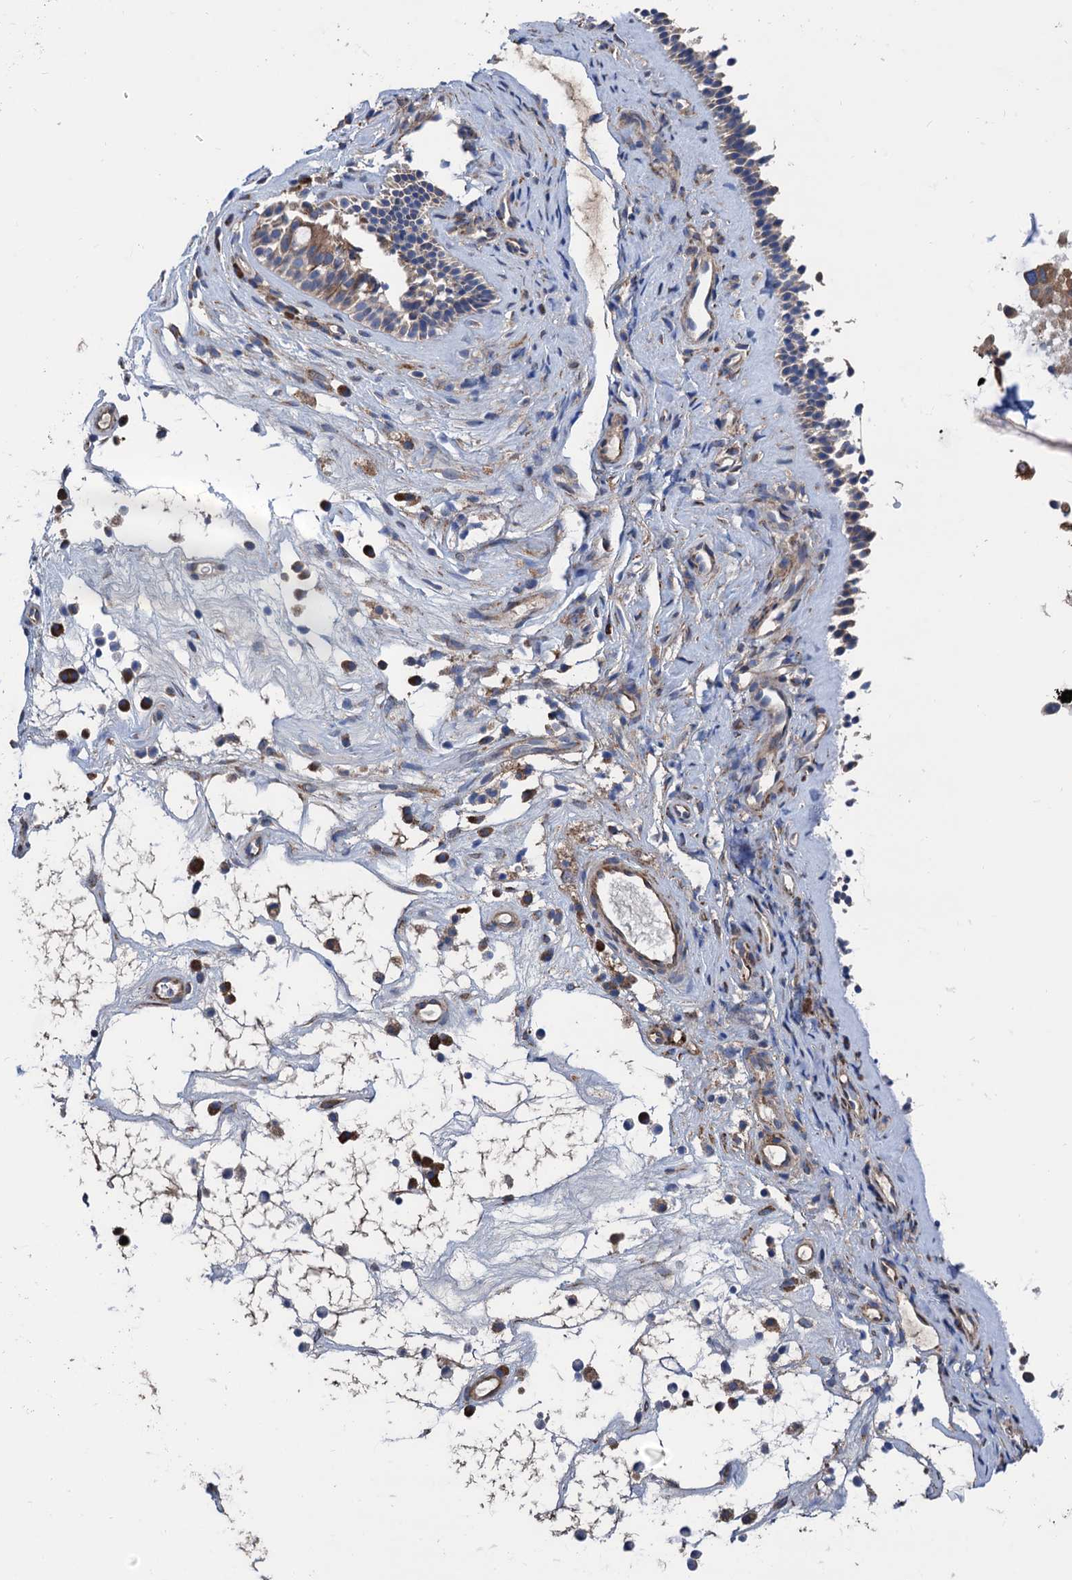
{"staining": {"intensity": "weak", "quantity": "<25%", "location": "cytoplasmic/membranous"}, "tissue": "nasopharynx", "cell_type": "Respiratory epithelial cells", "image_type": "normal", "snomed": [{"axis": "morphology", "description": "Normal tissue, NOS"}, {"axis": "morphology", "description": "Inflammation, NOS"}, {"axis": "morphology", "description": "Malignant melanoma, Metastatic site"}, {"axis": "topography", "description": "Nasopharynx"}], "caption": "Respiratory epithelial cells show no significant positivity in normal nasopharynx. (Immunohistochemistry, brightfield microscopy, high magnification).", "gene": "CNNM1", "patient": {"sex": "male", "age": 70}}